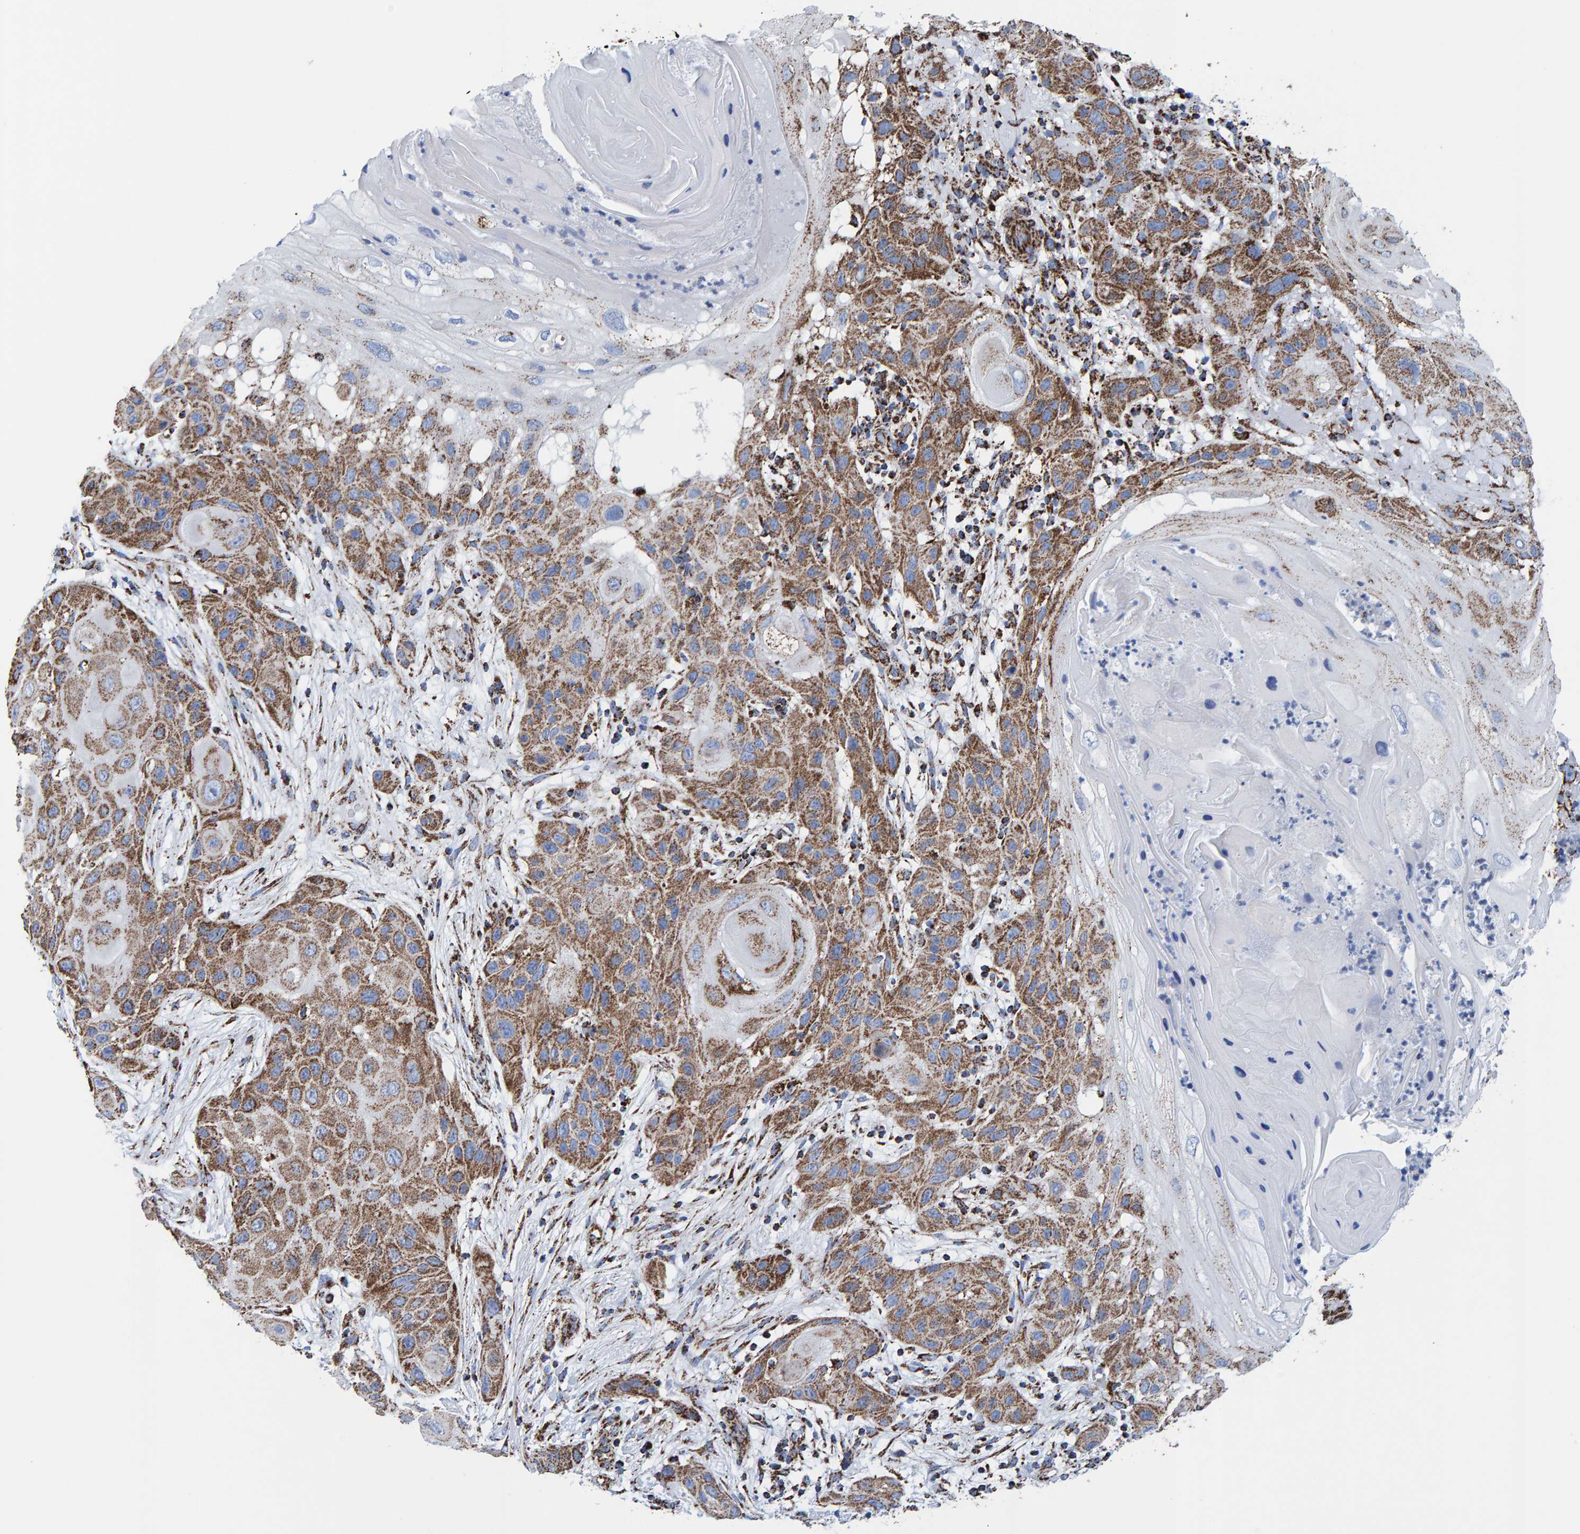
{"staining": {"intensity": "moderate", "quantity": ">75%", "location": "cytoplasmic/membranous"}, "tissue": "skin cancer", "cell_type": "Tumor cells", "image_type": "cancer", "snomed": [{"axis": "morphology", "description": "Squamous cell carcinoma, NOS"}, {"axis": "topography", "description": "Skin"}], "caption": "DAB immunohistochemical staining of skin cancer (squamous cell carcinoma) shows moderate cytoplasmic/membranous protein expression in approximately >75% of tumor cells.", "gene": "ENSG00000262660", "patient": {"sex": "female", "age": 96}}